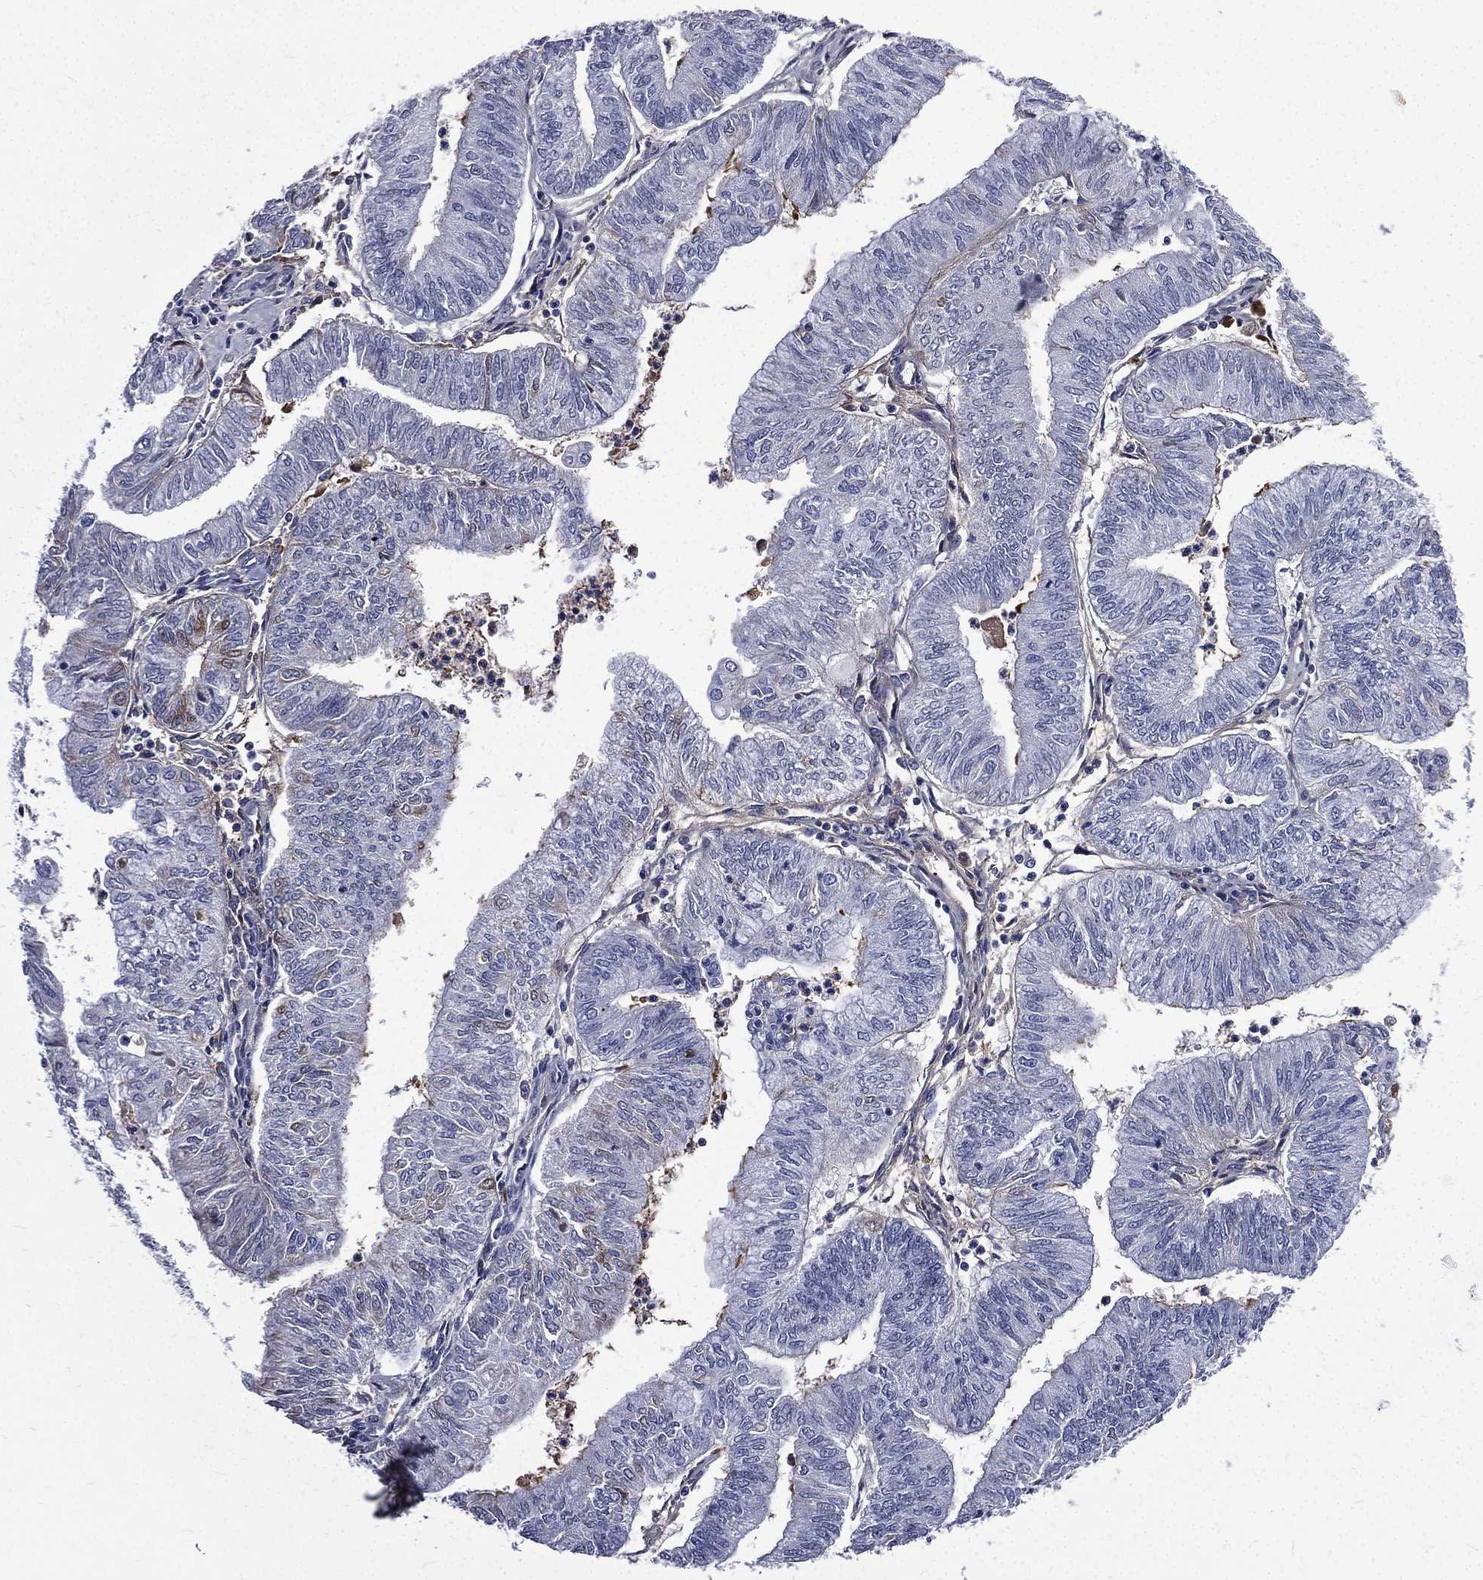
{"staining": {"intensity": "negative", "quantity": "none", "location": "none"}, "tissue": "endometrial cancer", "cell_type": "Tumor cells", "image_type": "cancer", "snomed": [{"axis": "morphology", "description": "Adenocarcinoma, NOS"}, {"axis": "topography", "description": "Endometrium"}], "caption": "Immunohistochemistry of human endometrial cancer displays no staining in tumor cells.", "gene": "FGG", "patient": {"sex": "female", "age": 59}}